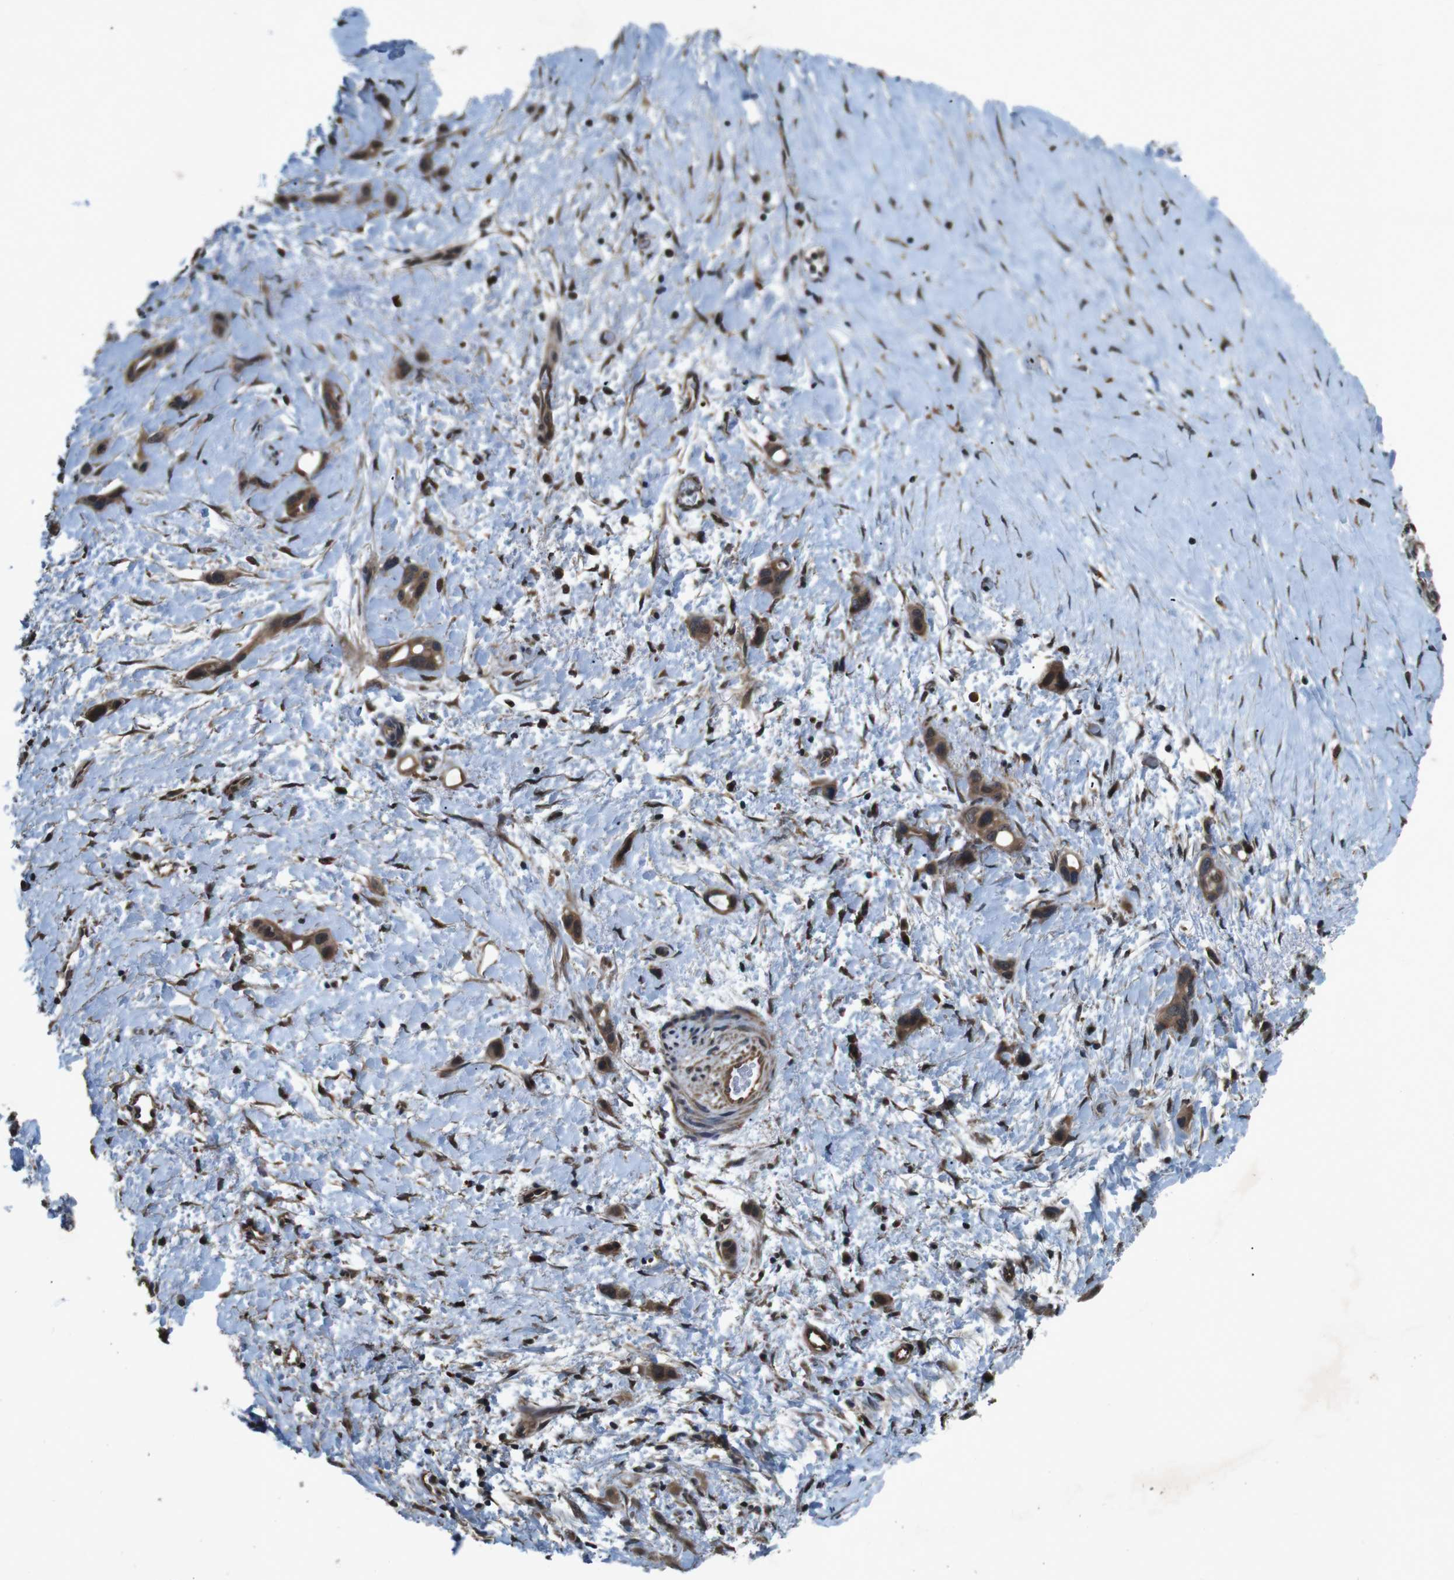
{"staining": {"intensity": "moderate", "quantity": ">75%", "location": "cytoplasmic/membranous,nuclear"}, "tissue": "liver cancer", "cell_type": "Tumor cells", "image_type": "cancer", "snomed": [{"axis": "morphology", "description": "Cholangiocarcinoma"}, {"axis": "topography", "description": "Liver"}], "caption": "Immunohistochemical staining of liver cancer (cholangiocarcinoma) exhibits medium levels of moderate cytoplasmic/membranous and nuclear staining in approximately >75% of tumor cells.", "gene": "SOCS1", "patient": {"sex": "female", "age": 65}}